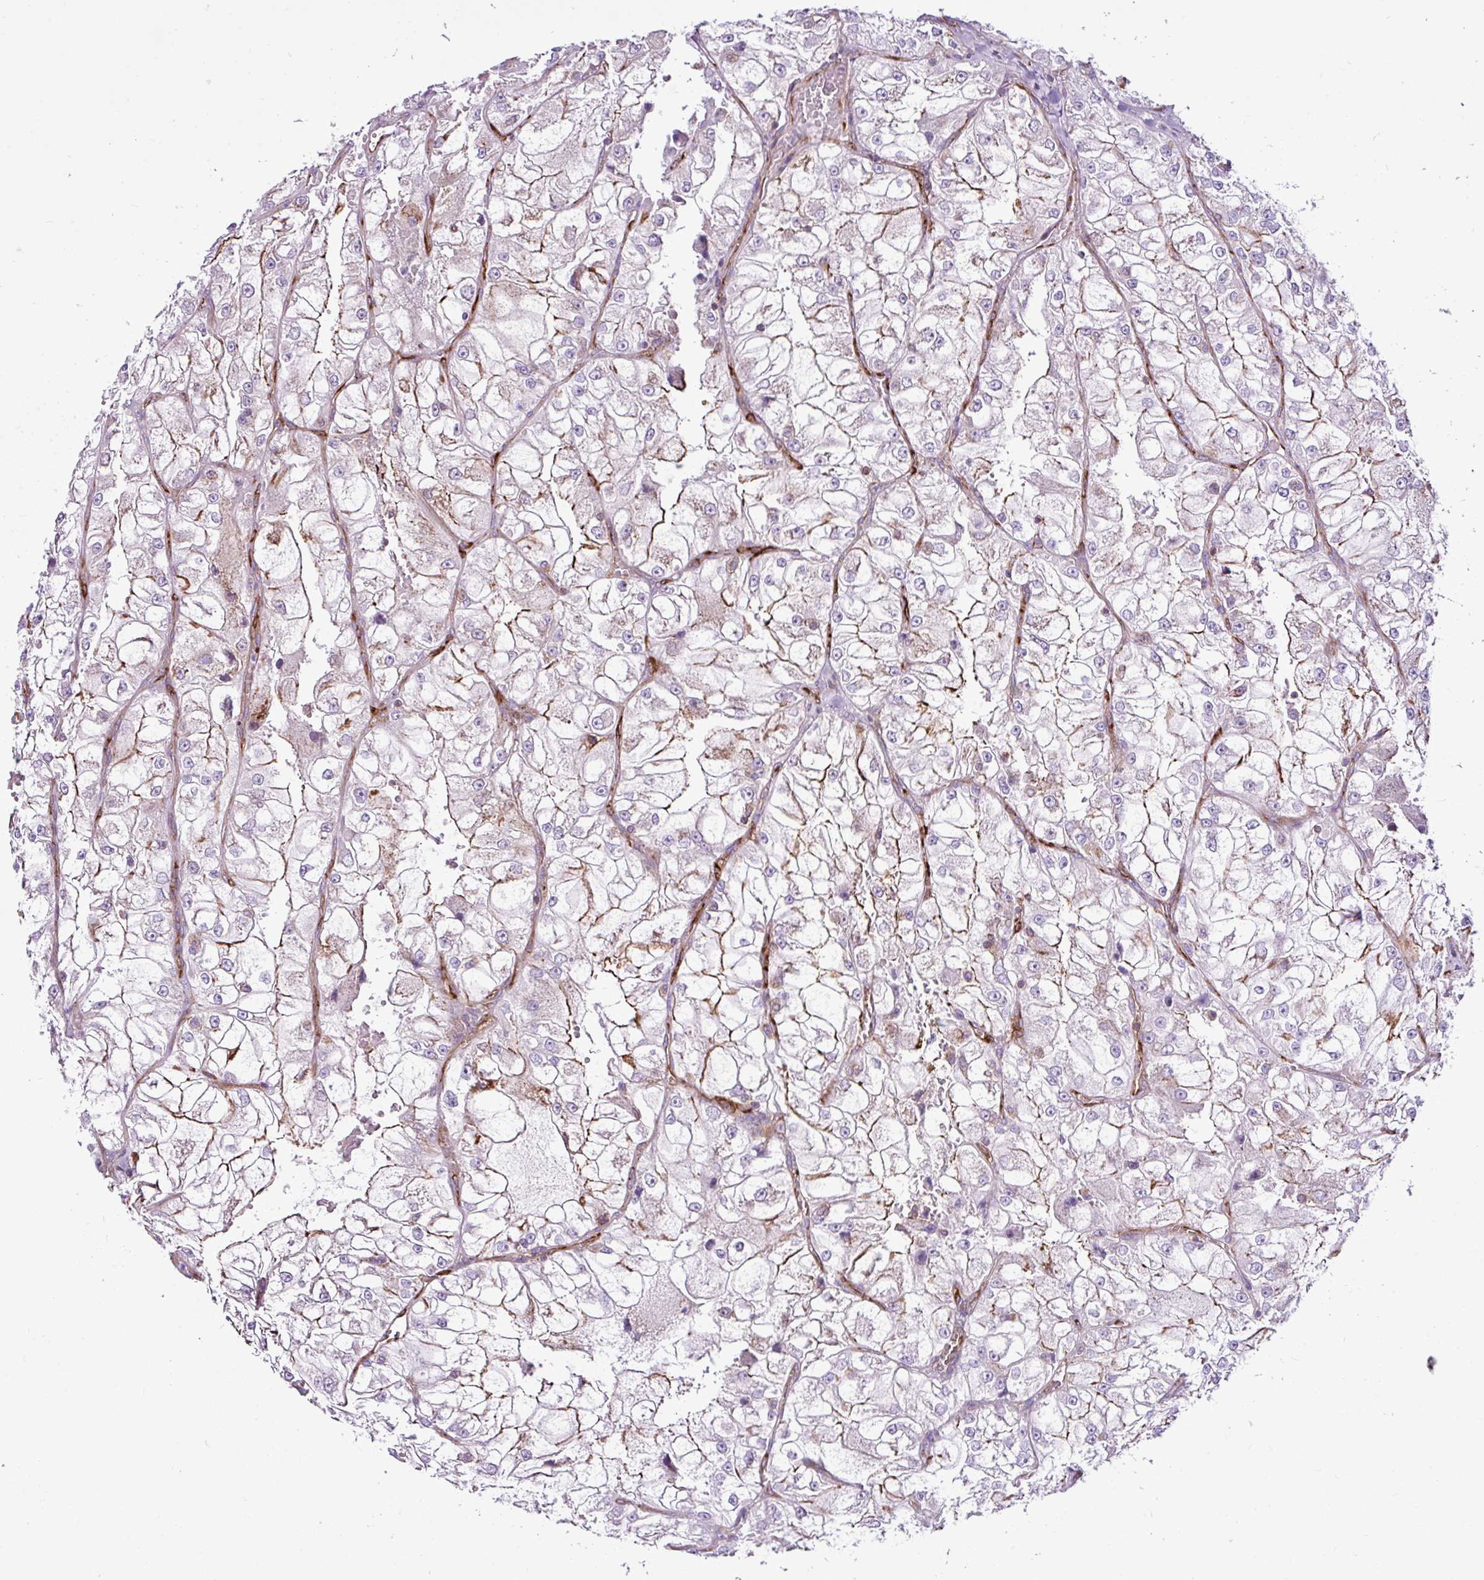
{"staining": {"intensity": "negative", "quantity": "none", "location": "none"}, "tissue": "renal cancer", "cell_type": "Tumor cells", "image_type": "cancer", "snomed": [{"axis": "morphology", "description": "Adenocarcinoma, NOS"}, {"axis": "topography", "description": "Kidney"}], "caption": "This is an immunohistochemistry (IHC) micrograph of adenocarcinoma (renal). There is no positivity in tumor cells.", "gene": "EME2", "patient": {"sex": "female", "age": 72}}